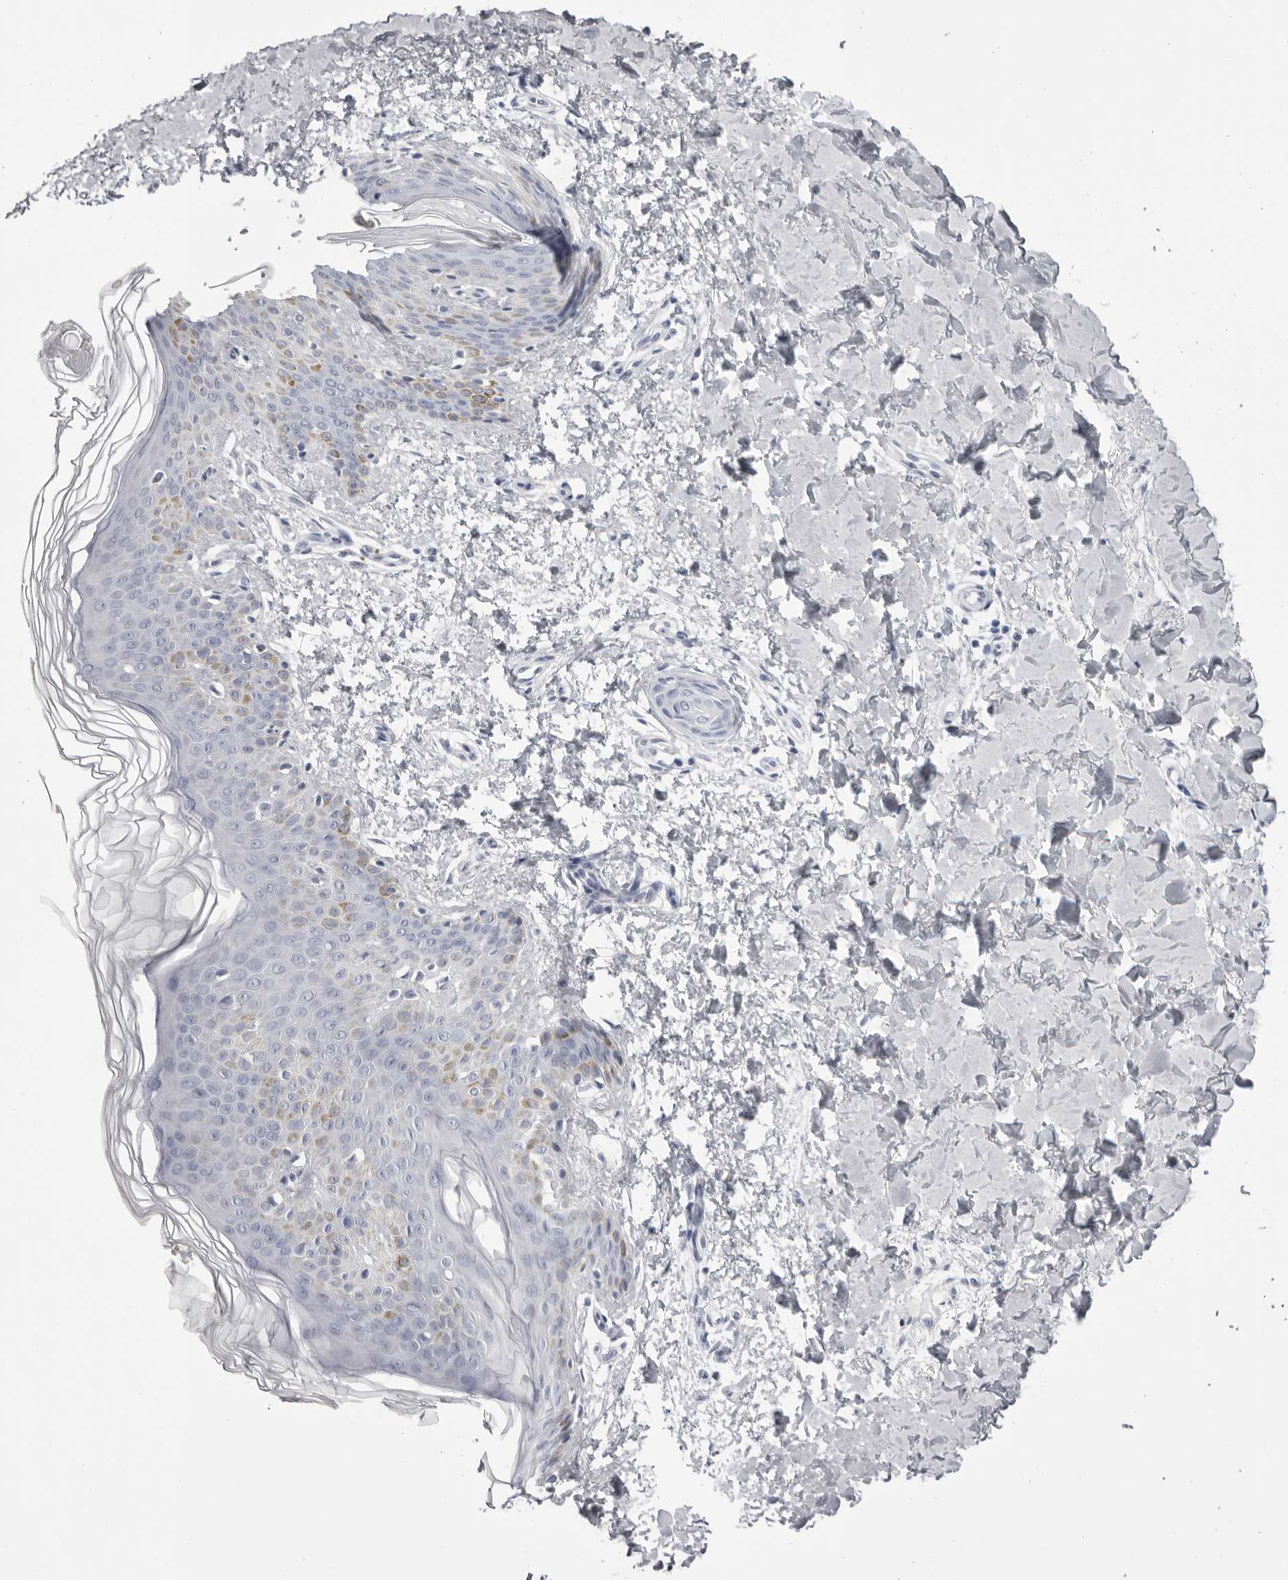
{"staining": {"intensity": "negative", "quantity": "none", "location": "none"}, "tissue": "skin", "cell_type": "Fibroblasts", "image_type": "normal", "snomed": [{"axis": "morphology", "description": "Normal tissue, NOS"}, {"axis": "morphology", "description": "Neoplasm, benign, NOS"}, {"axis": "topography", "description": "Skin"}, {"axis": "topography", "description": "Soft tissue"}], "caption": "The photomicrograph displays no staining of fibroblasts in unremarkable skin.", "gene": "TMOD4", "patient": {"sex": "male", "age": 26}}